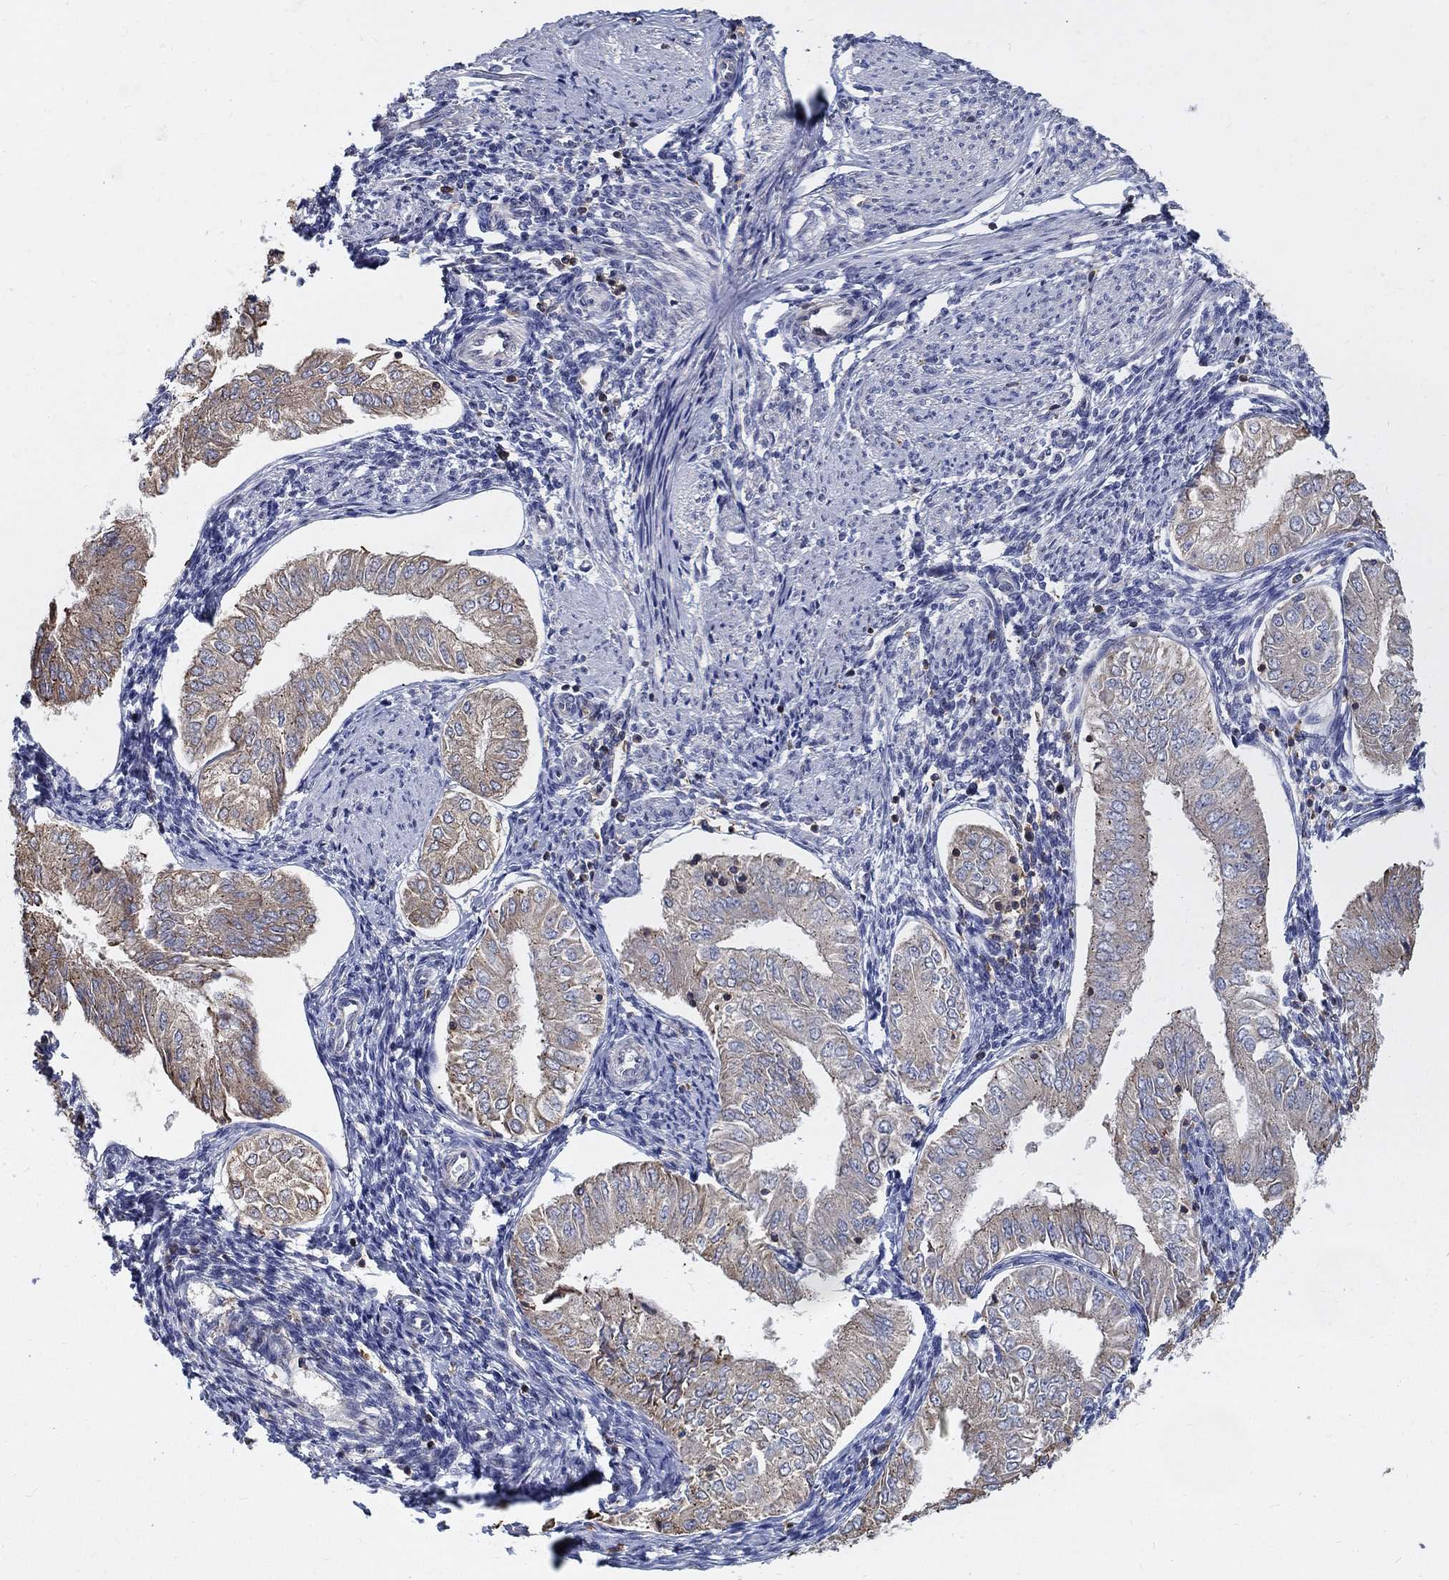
{"staining": {"intensity": "weak", "quantity": "25%-75%", "location": "cytoplasmic/membranous"}, "tissue": "endometrial cancer", "cell_type": "Tumor cells", "image_type": "cancer", "snomed": [{"axis": "morphology", "description": "Adenocarcinoma, NOS"}, {"axis": "topography", "description": "Endometrium"}], "caption": "Endometrial cancer (adenocarcinoma) tissue reveals weak cytoplasmic/membranous staining in about 25%-75% of tumor cells, visualized by immunohistochemistry. The staining was performed using DAB to visualize the protein expression in brown, while the nuclei were stained in blue with hematoxylin (Magnification: 20x).", "gene": "AGAP2", "patient": {"sex": "female", "age": 53}}